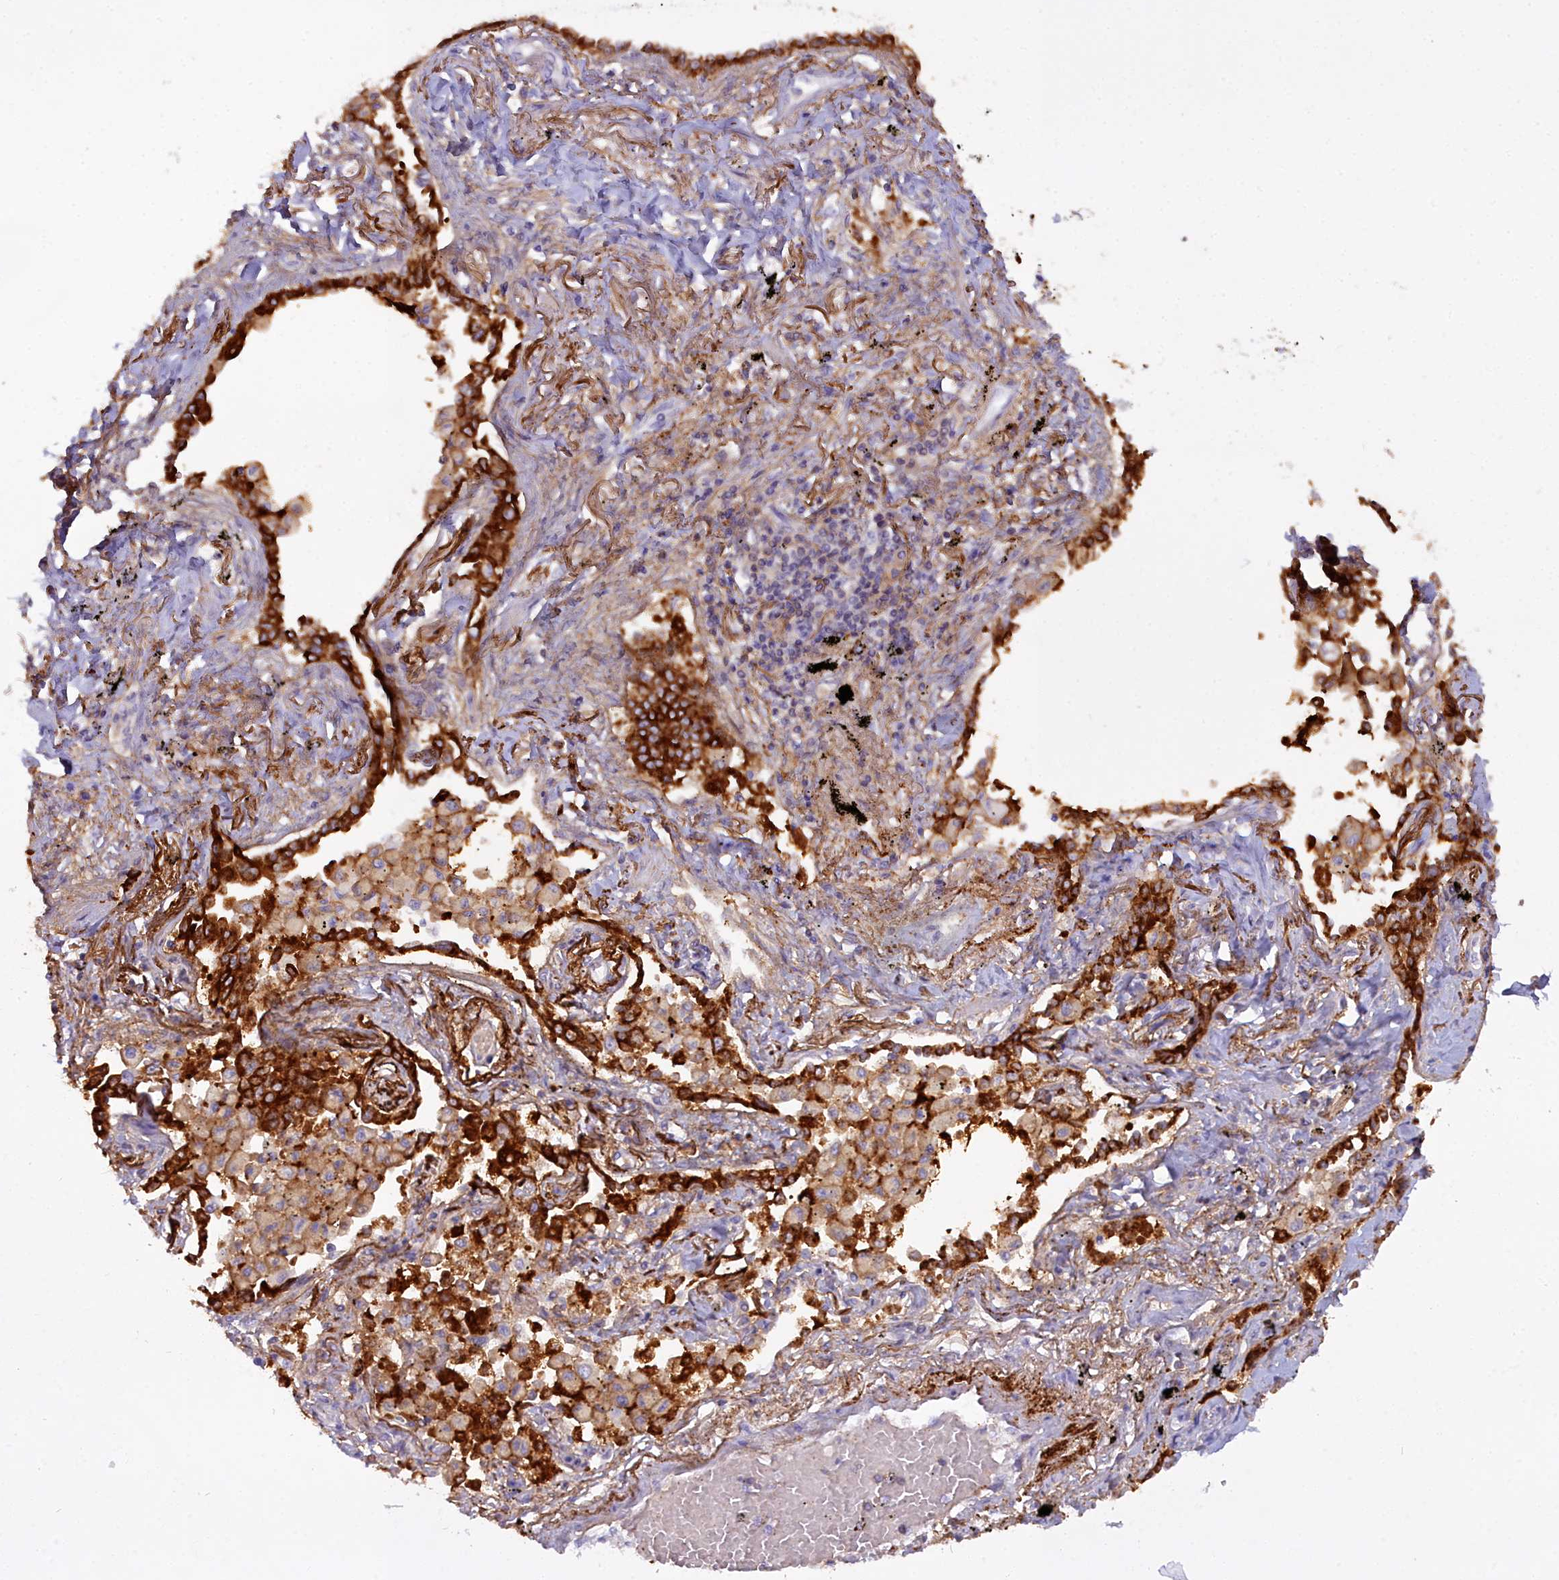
{"staining": {"intensity": "strong", "quantity": ">75%", "location": "cytoplasmic/membranous"}, "tissue": "lung cancer", "cell_type": "Tumor cells", "image_type": "cancer", "snomed": [{"axis": "morphology", "description": "Adenocarcinoma, NOS"}, {"axis": "topography", "description": "Lung"}], "caption": "Lung cancer stained with a brown dye demonstrates strong cytoplasmic/membranous positive positivity in approximately >75% of tumor cells.", "gene": "OSTN", "patient": {"sex": "male", "age": 67}}